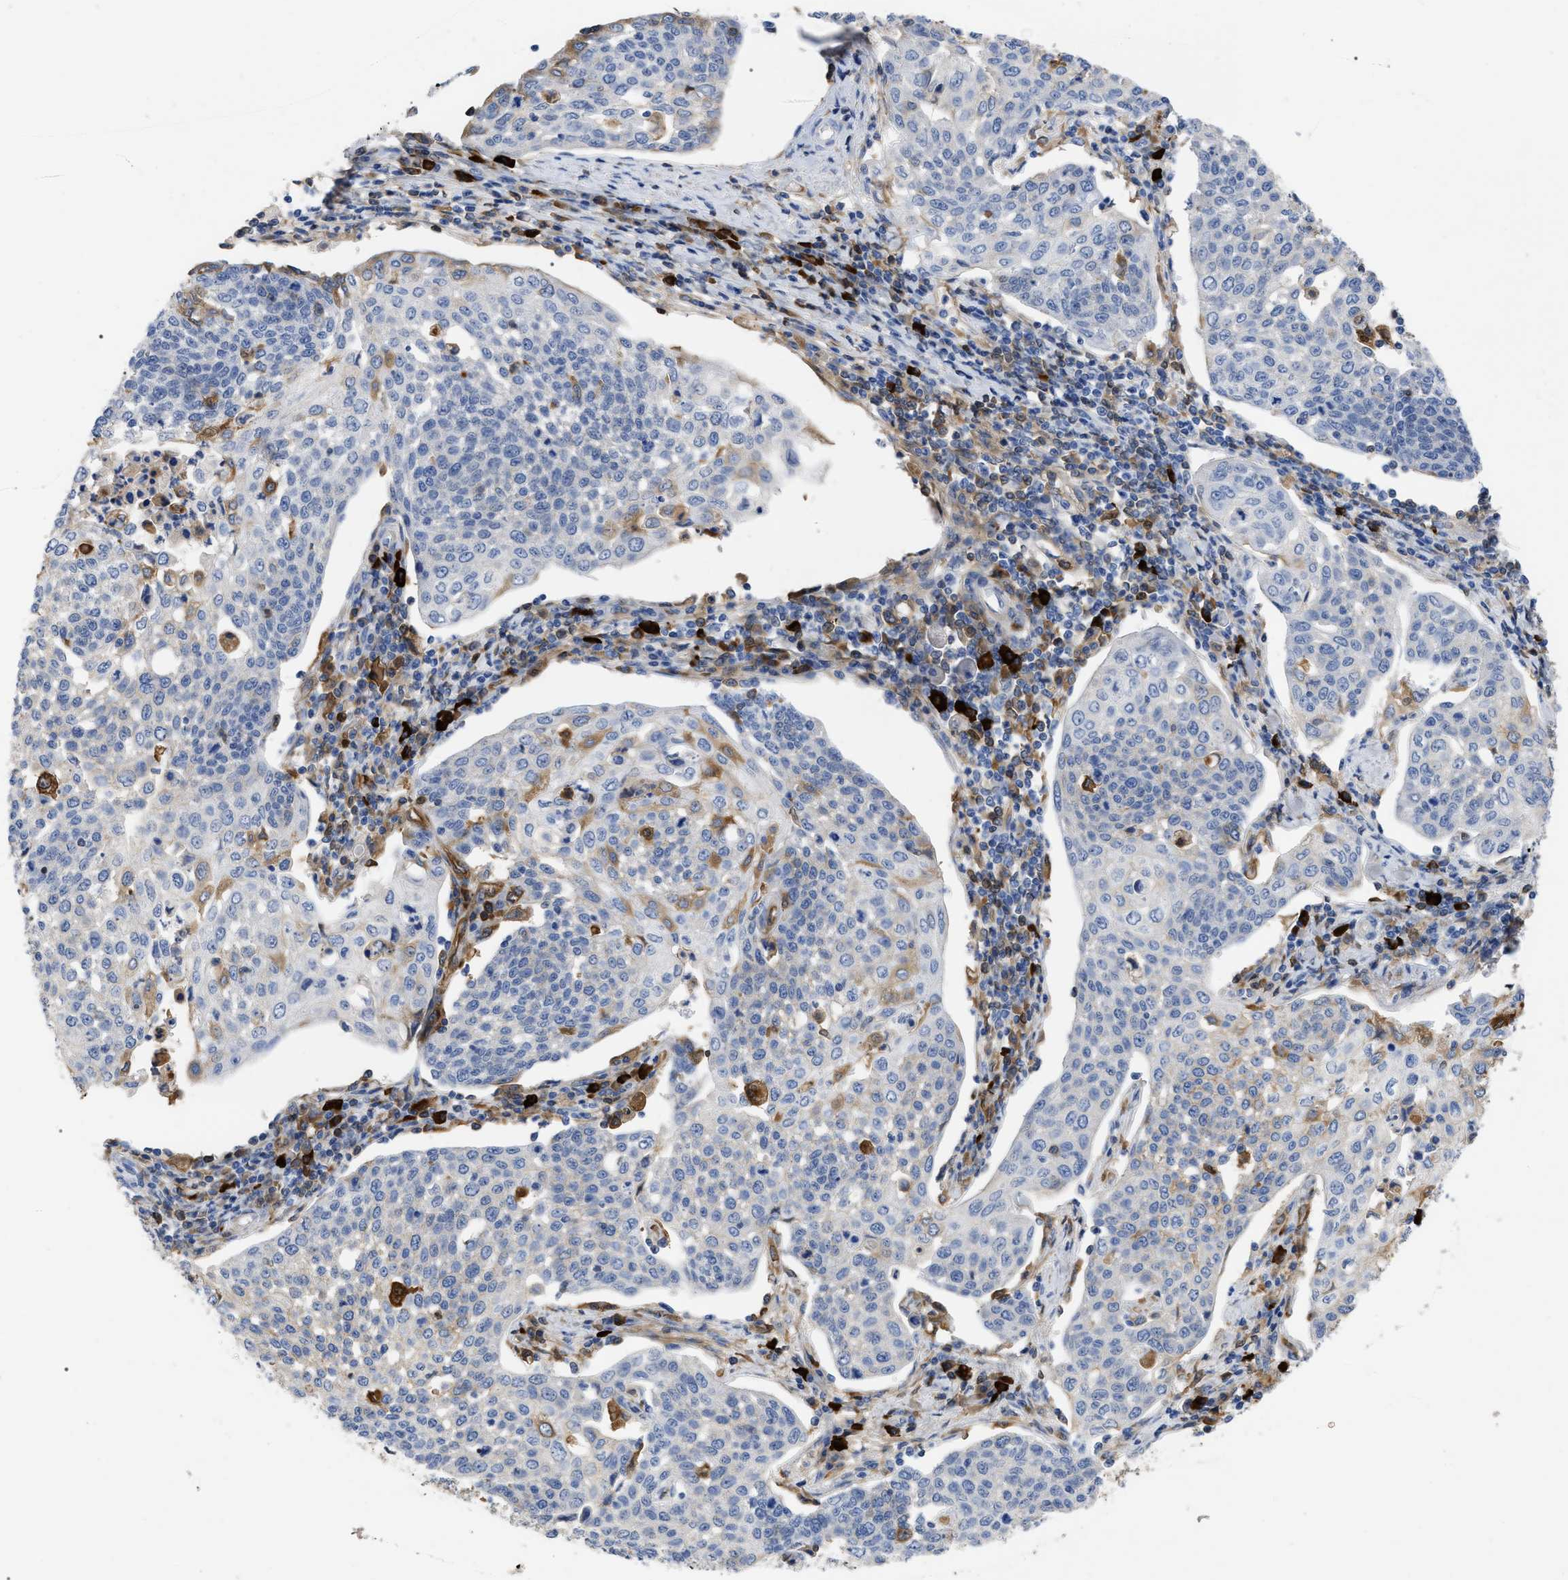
{"staining": {"intensity": "negative", "quantity": "none", "location": "none"}, "tissue": "cervical cancer", "cell_type": "Tumor cells", "image_type": "cancer", "snomed": [{"axis": "morphology", "description": "Squamous cell carcinoma, NOS"}, {"axis": "topography", "description": "Cervix"}], "caption": "This is an immunohistochemistry photomicrograph of cervical cancer. There is no staining in tumor cells.", "gene": "IGHV5-51", "patient": {"sex": "female", "age": 34}}